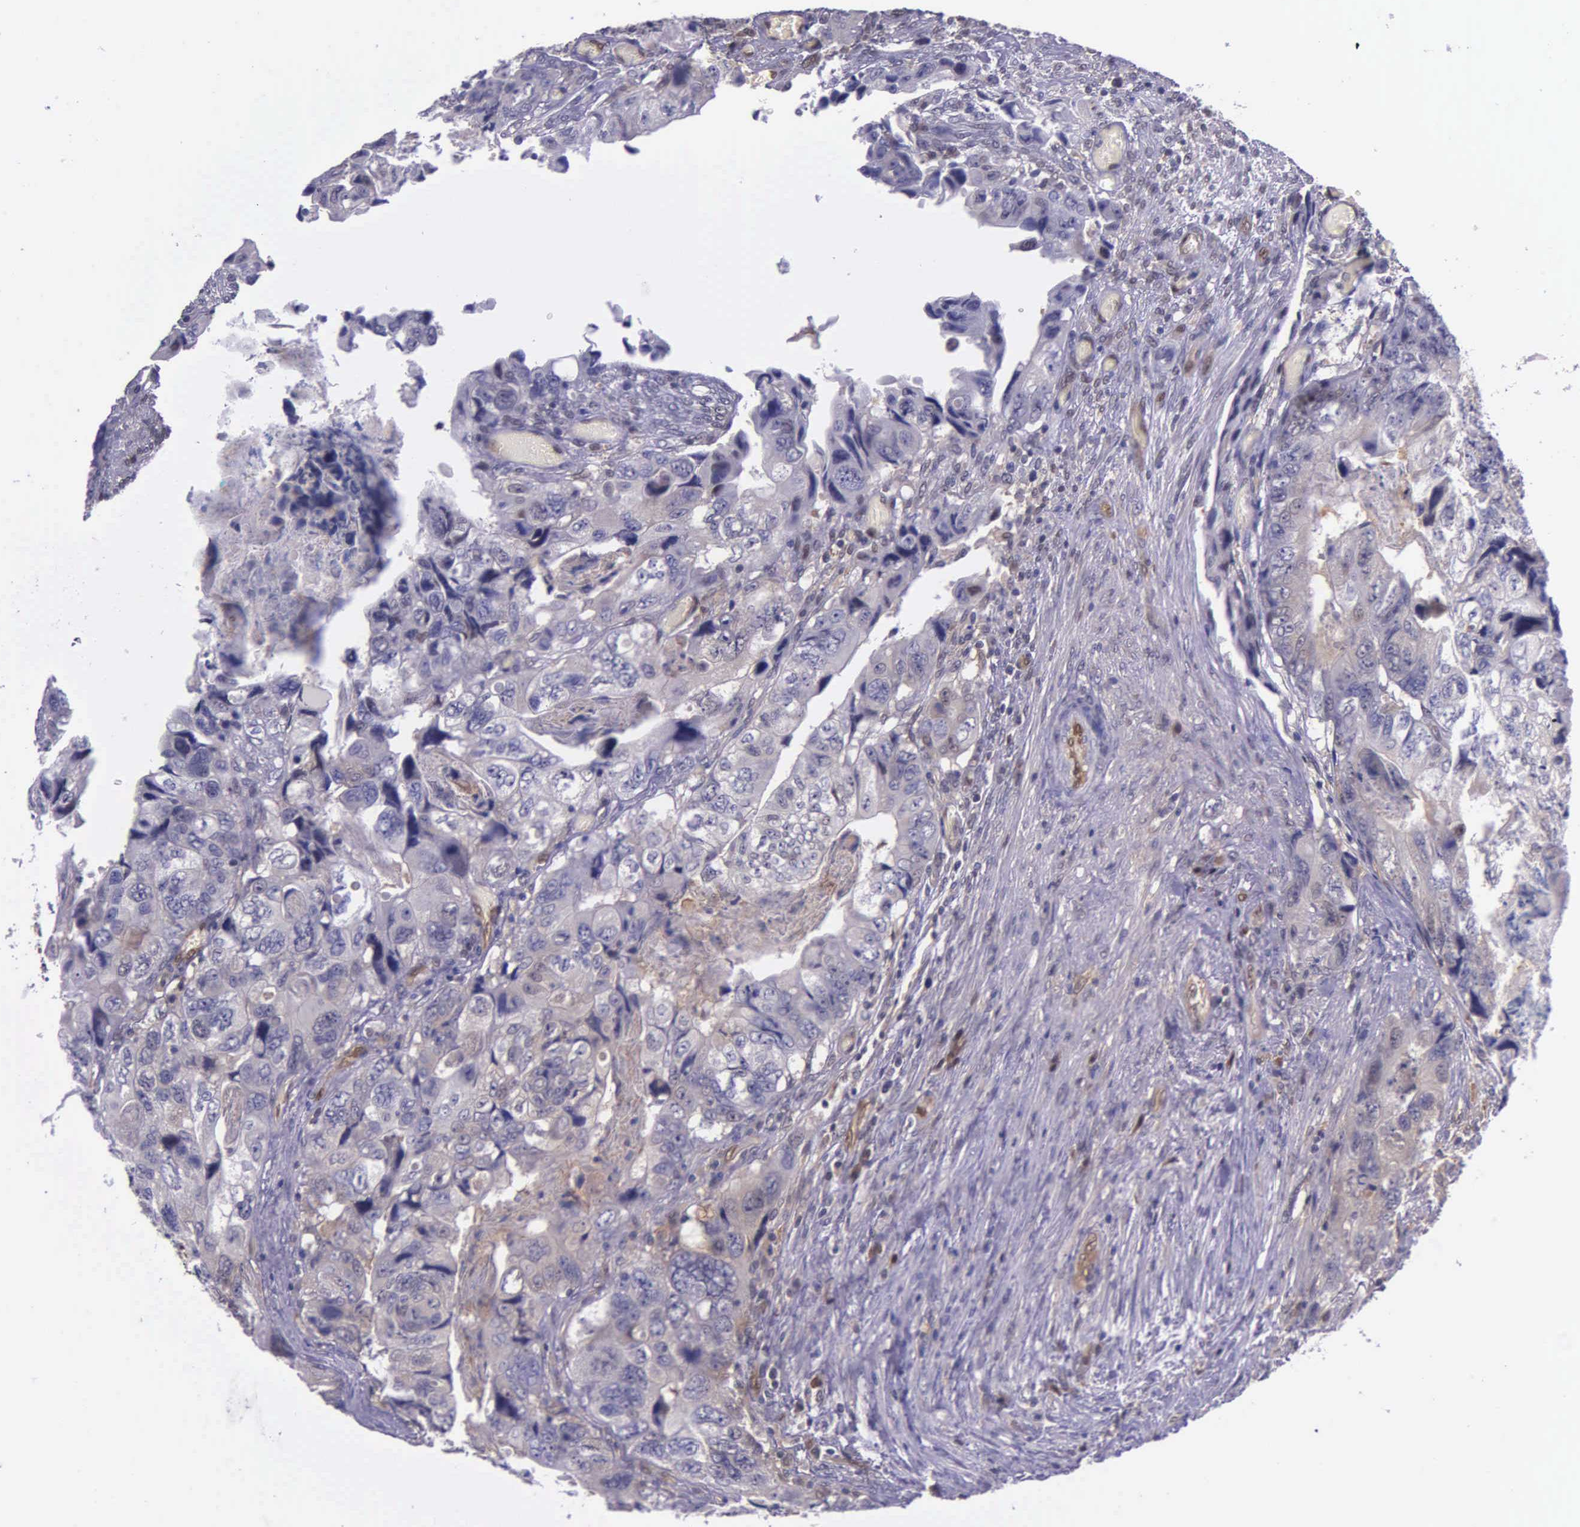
{"staining": {"intensity": "weak", "quantity": ">75%", "location": "cytoplasmic/membranous,nuclear"}, "tissue": "colorectal cancer", "cell_type": "Tumor cells", "image_type": "cancer", "snomed": [{"axis": "morphology", "description": "Adenocarcinoma, NOS"}, {"axis": "topography", "description": "Rectum"}], "caption": "Colorectal cancer (adenocarcinoma) tissue reveals weak cytoplasmic/membranous and nuclear expression in approximately >75% of tumor cells", "gene": "GMPR2", "patient": {"sex": "female", "age": 82}}